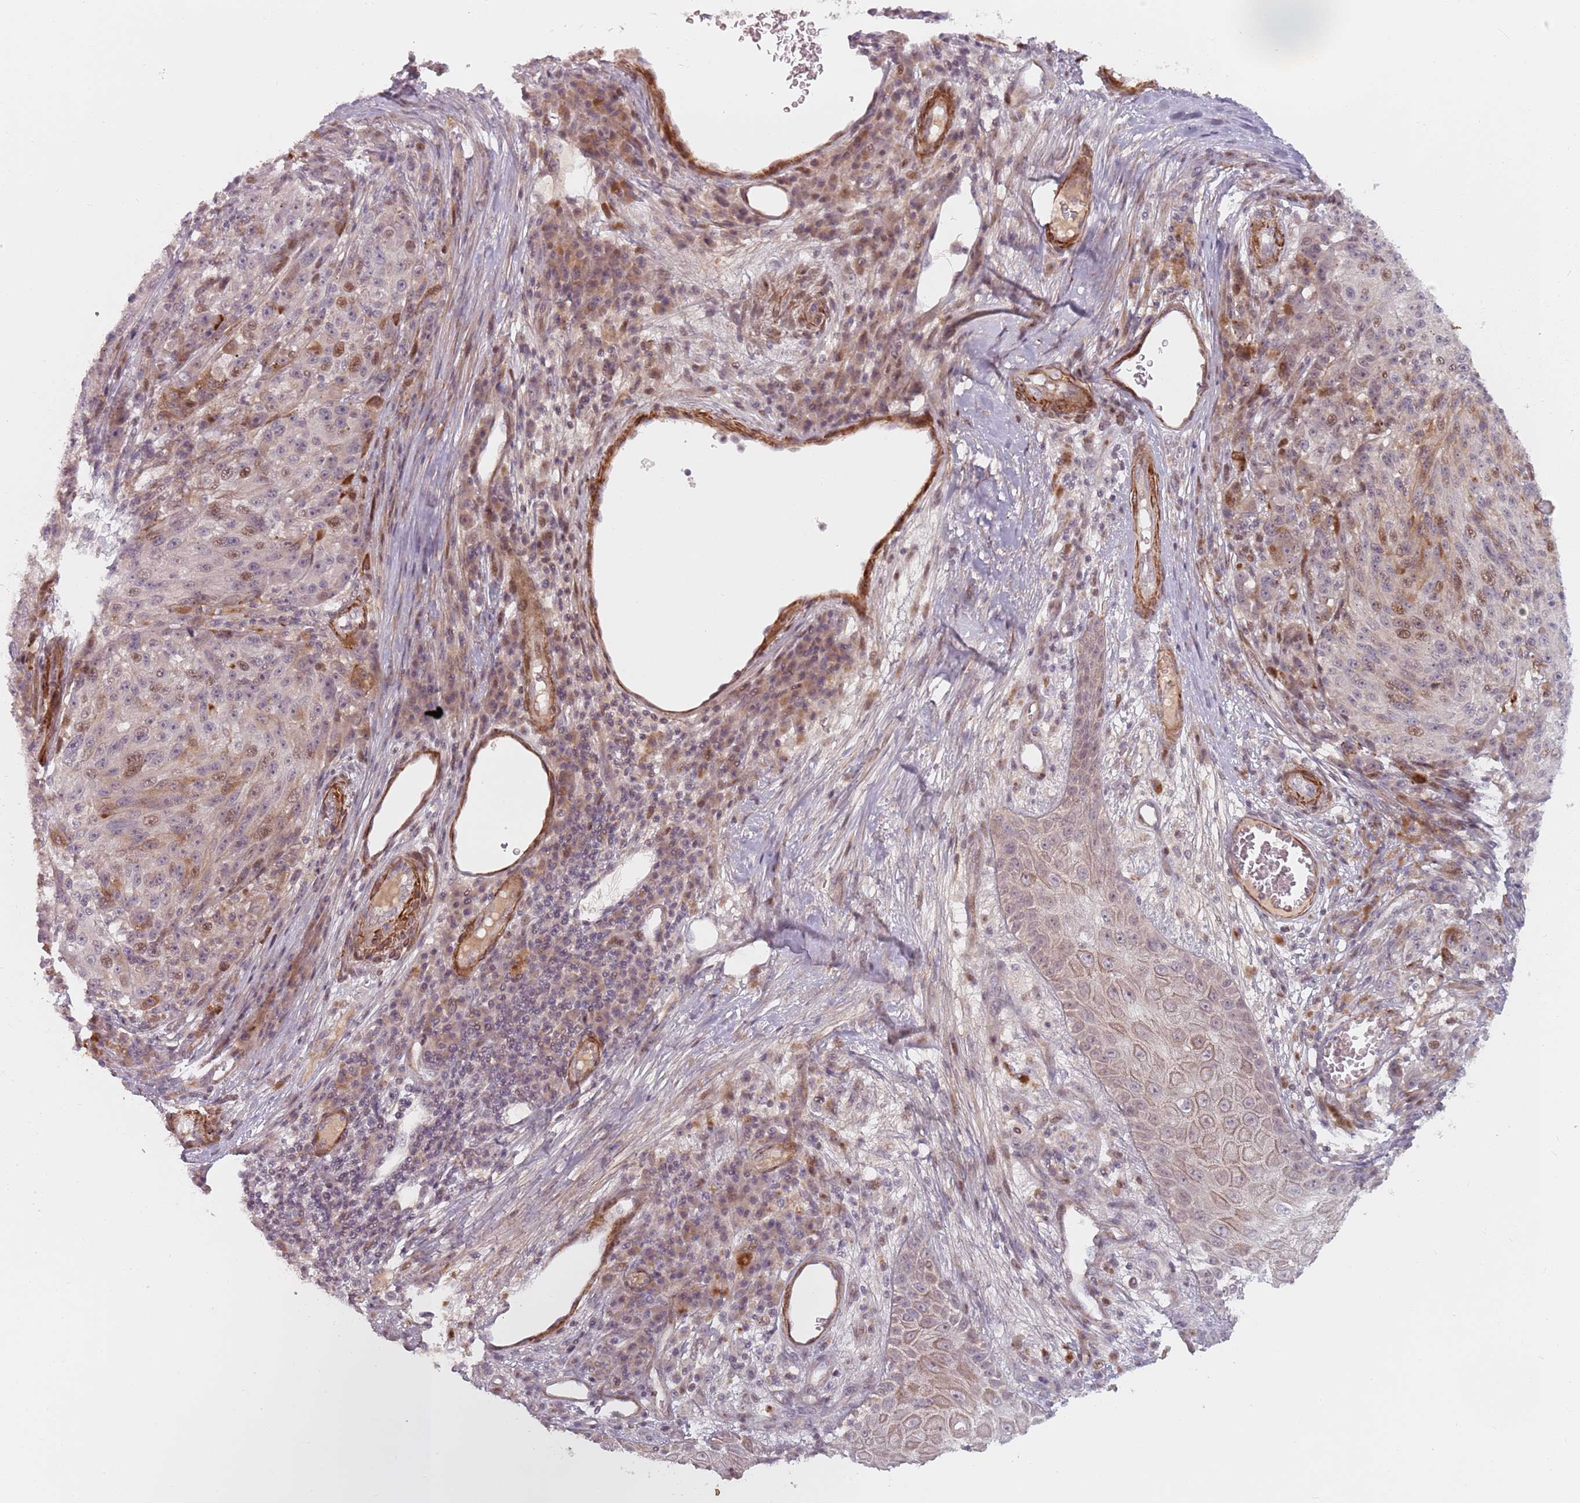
{"staining": {"intensity": "weak", "quantity": "<25%", "location": "nuclear"}, "tissue": "melanoma", "cell_type": "Tumor cells", "image_type": "cancer", "snomed": [{"axis": "morphology", "description": "Malignant melanoma, NOS"}, {"axis": "topography", "description": "Skin"}], "caption": "The micrograph displays no significant expression in tumor cells of malignant melanoma.", "gene": "RPS6KA2", "patient": {"sex": "male", "age": 53}}